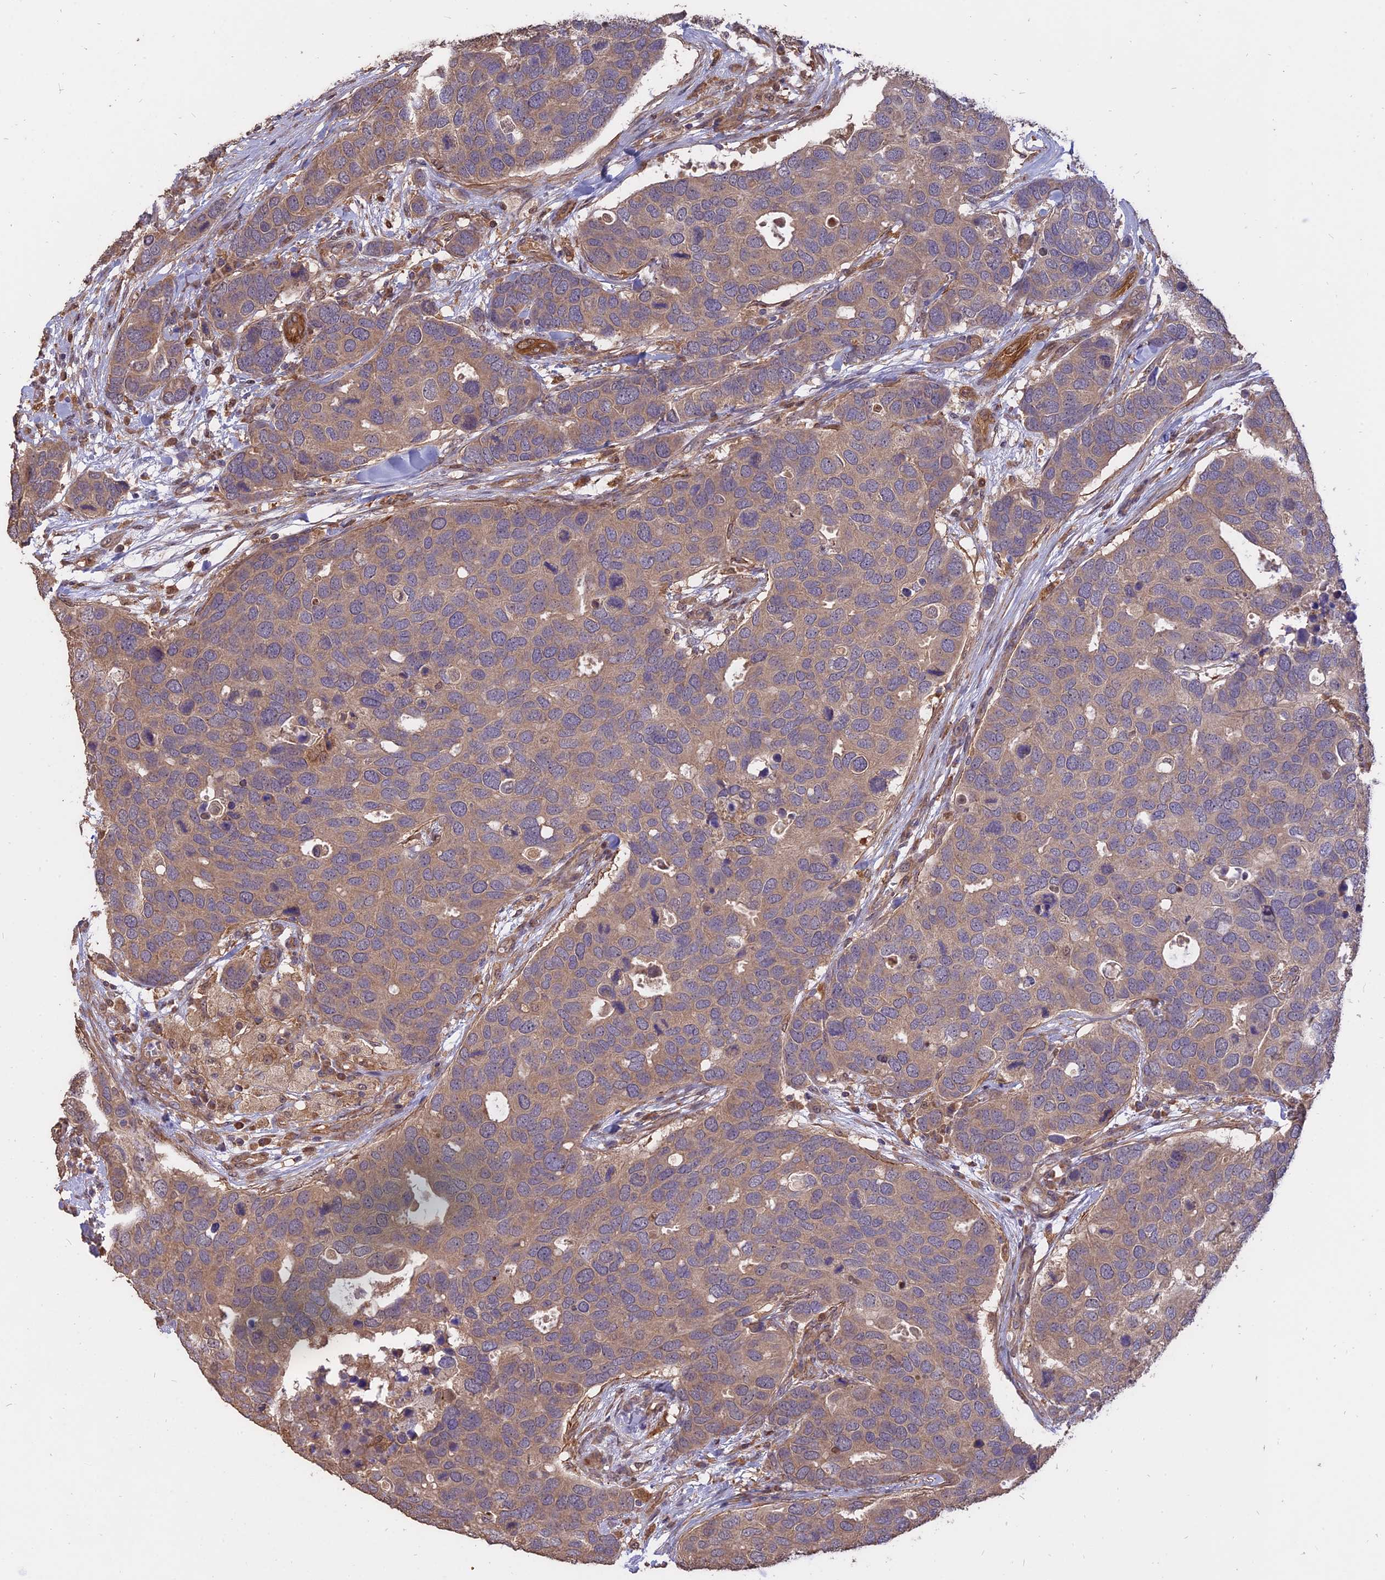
{"staining": {"intensity": "moderate", "quantity": ">75%", "location": "cytoplasmic/membranous"}, "tissue": "breast cancer", "cell_type": "Tumor cells", "image_type": "cancer", "snomed": [{"axis": "morphology", "description": "Duct carcinoma"}, {"axis": "topography", "description": "Breast"}], "caption": "IHC histopathology image of breast cancer stained for a protein (brown), which exhibits medium levels of moderate cytoplasmic/membranous staining in about >75% of tumor cells.", "gene": "SAC3D1", "patient": {"sex": "female", "age": 83}}